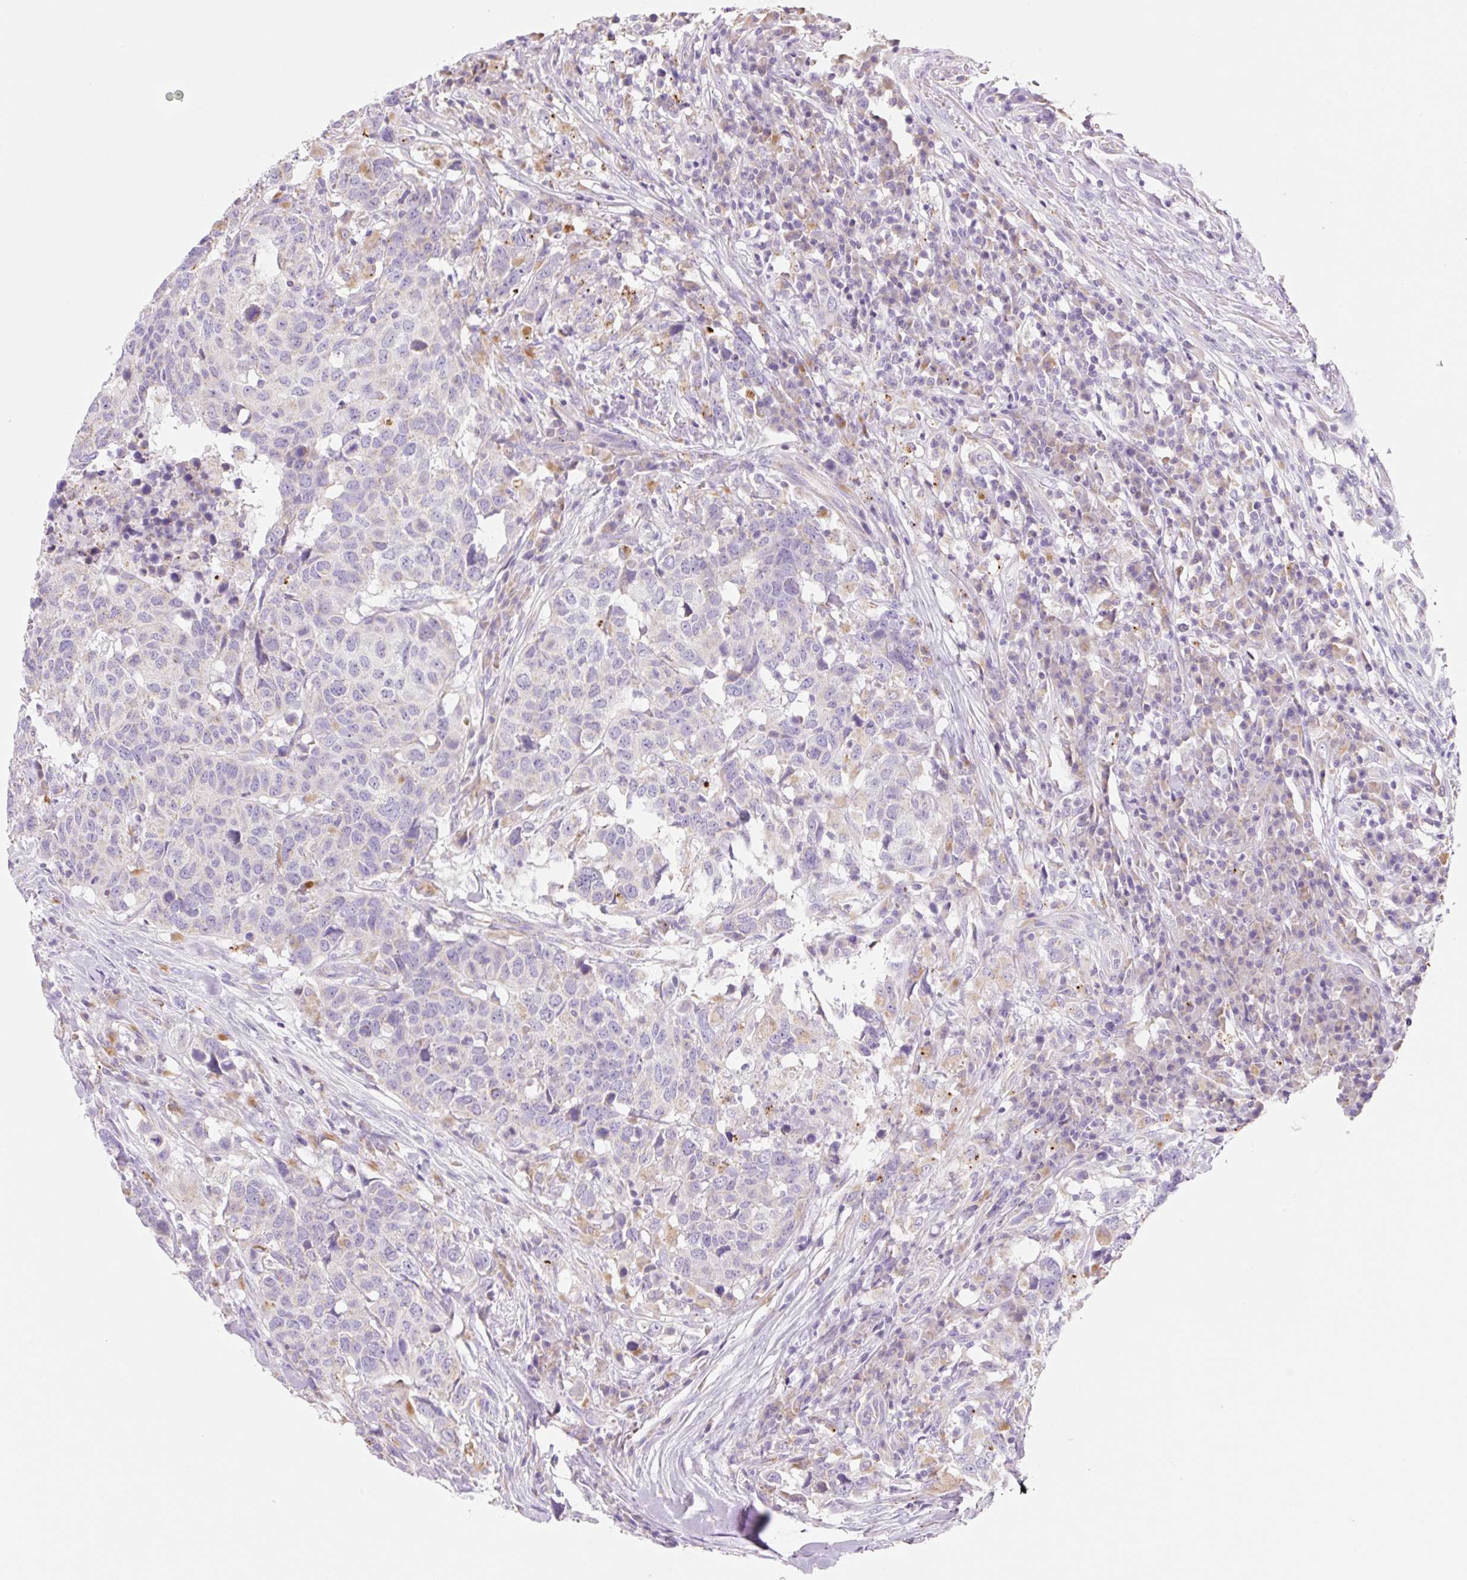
{"staining": {"intensity": "negative", "quantity": "none", "location": "none"}, "tissue": "head and neck cancer", "cell_type": "Tumor cells", "image_type": "cancer", "snomed": [{"axis": "morphology", "description": "Normal tissue, NOS"}, {"axis": "morphology", "description": "Squamous cell carcinoma, NOS"}, {"axis": "topography", "description": "Skeletal muscle"}, {"axis": "topography", "description": "Vascular tissue"}, {"axis": "topography", "description": "Peripheral nerve tissue"}, {"axis": "topography", "description": "Head-Neck"}], "caption": "An image of human head and neck cancer (squamous cell carcinoma) is negative for staining in tumor cells.", "gene": "CLEC3A", "patient": {"sex": "male", "age": 66}}